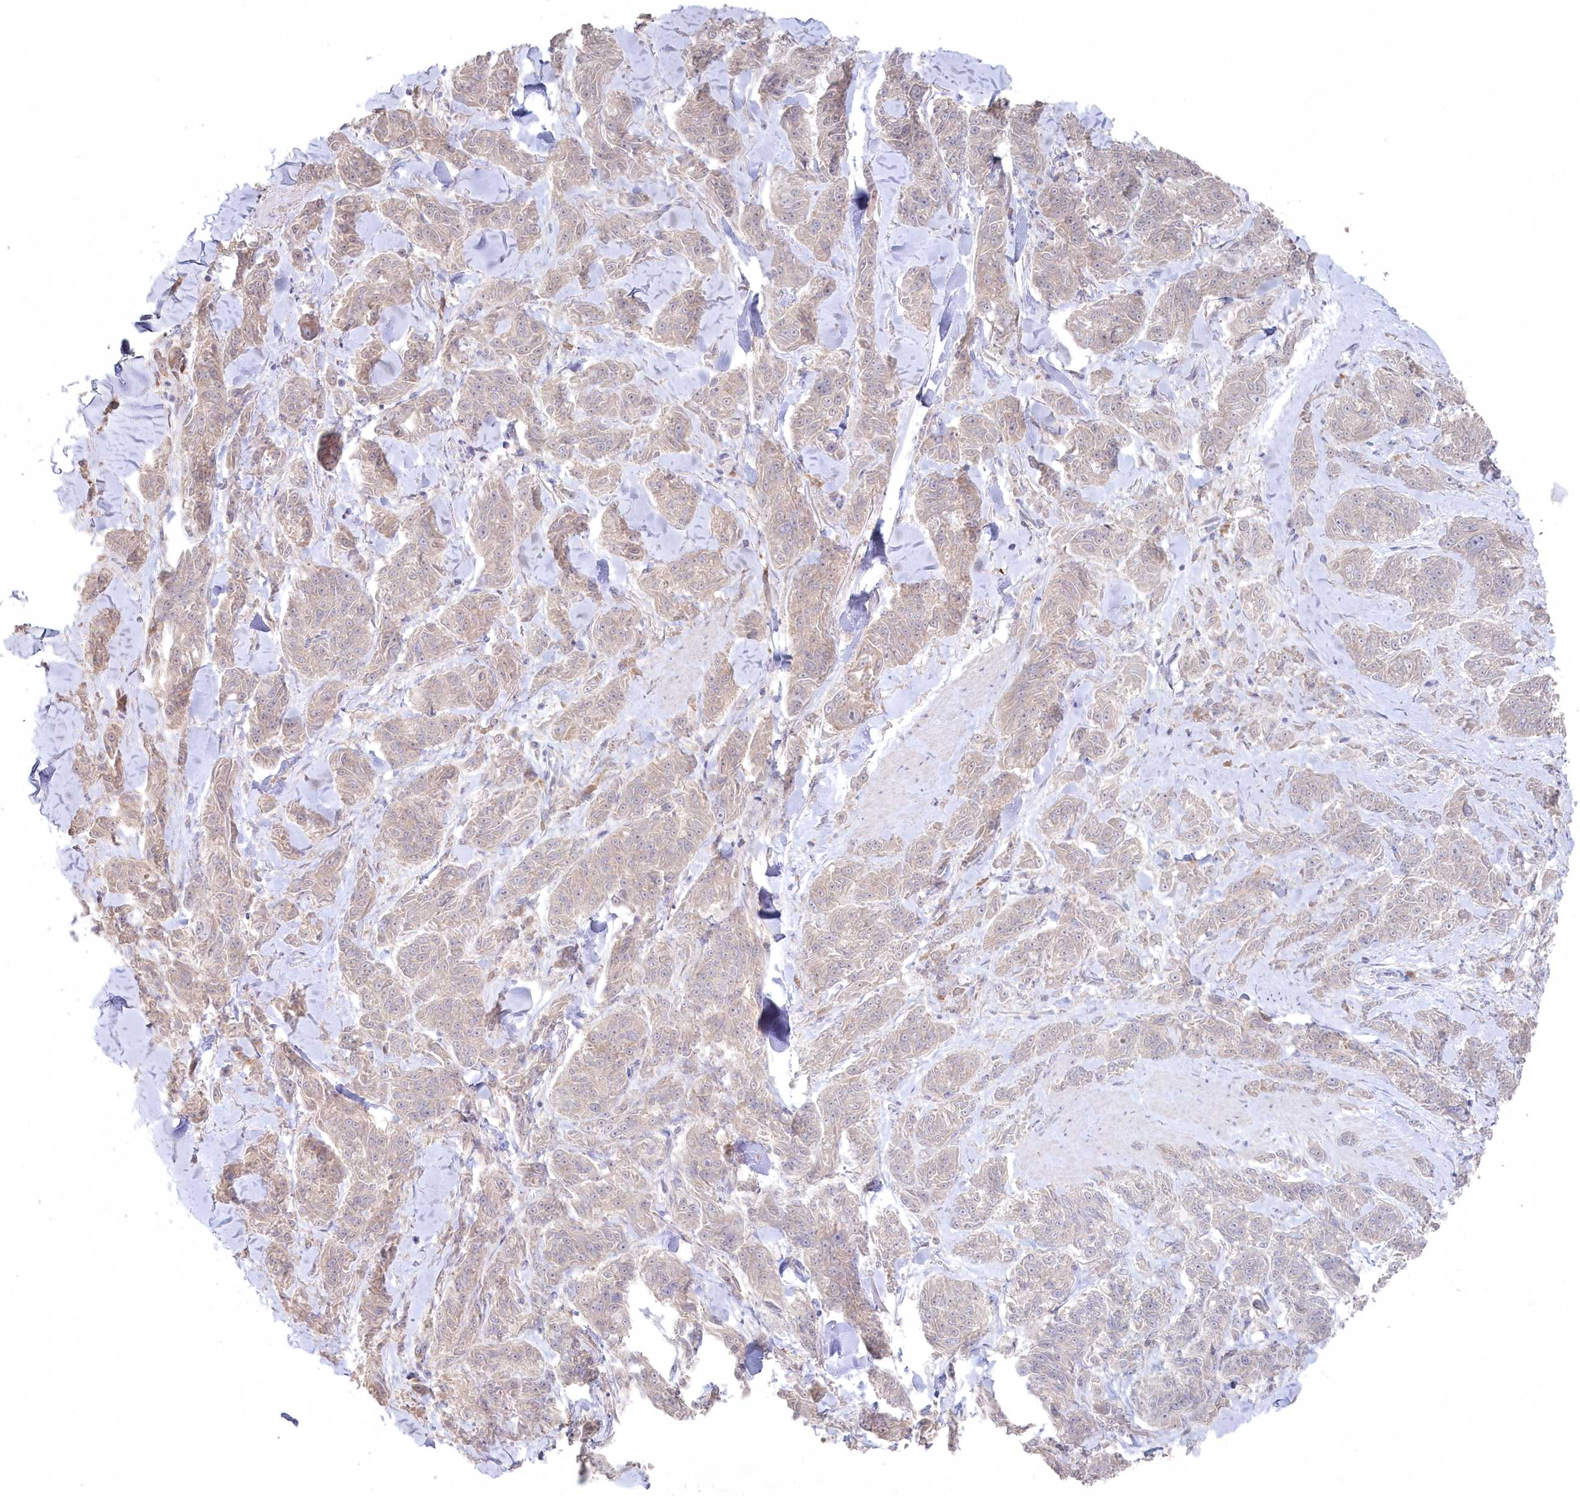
{"staining": {"intensity": "negative", "quantity": "none", "location": "none"}, "tissue": "melanoma", "cell_type": "Tumor cells", "image_type": "cancer", "snomed": [{"axis": "morphology", "description": "Malignant melanoma, NOS"}, {"axis": "topography", "description": "Skin"}], "caption": "Immunohistochemistry (IHC) photomicrograph of melanoma stained for a protein (brown), which reveals no expression in tumor cells.", "gene": "TGFBRAP1", "patient": {"sex": "male", "age": 53}}